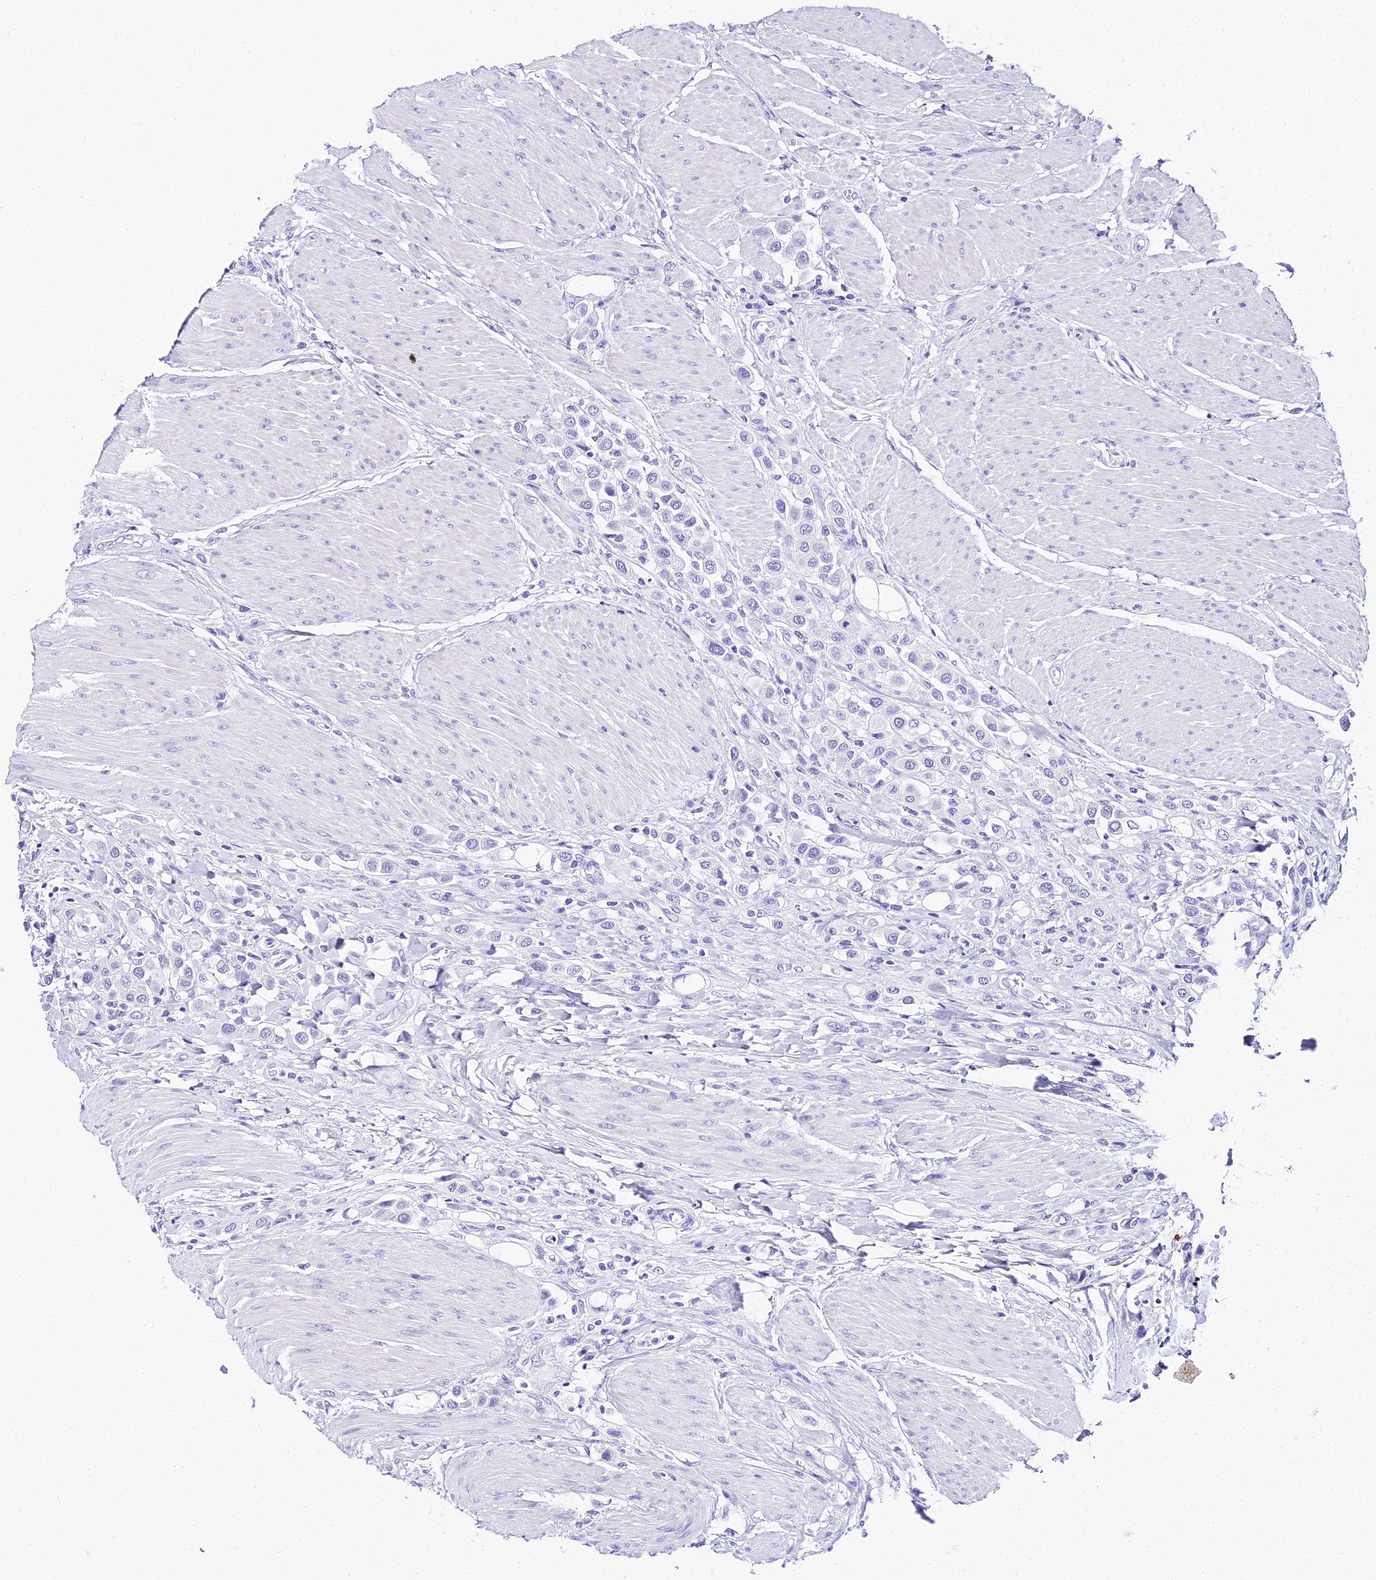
{"staining": {"intensity": "negative", "quantity": "none", "location": "none"}, "tissue": "urothelial cancer", "cell_type": "Tumor cells", "image_type": "cancer", "snomed": [{"axis": "morphology", "description": "Urothelial carcinoma, High grade"}, {"axis": "topography", "description": "Urinary bladder"}], "caption": "IHC image of urothelial carcinoma (high-grade) stained for a protein (brown), which reveals no staining in tumor cells.", "gene": "TRMT44", "patient": {"sex": "male", "age": 50}}